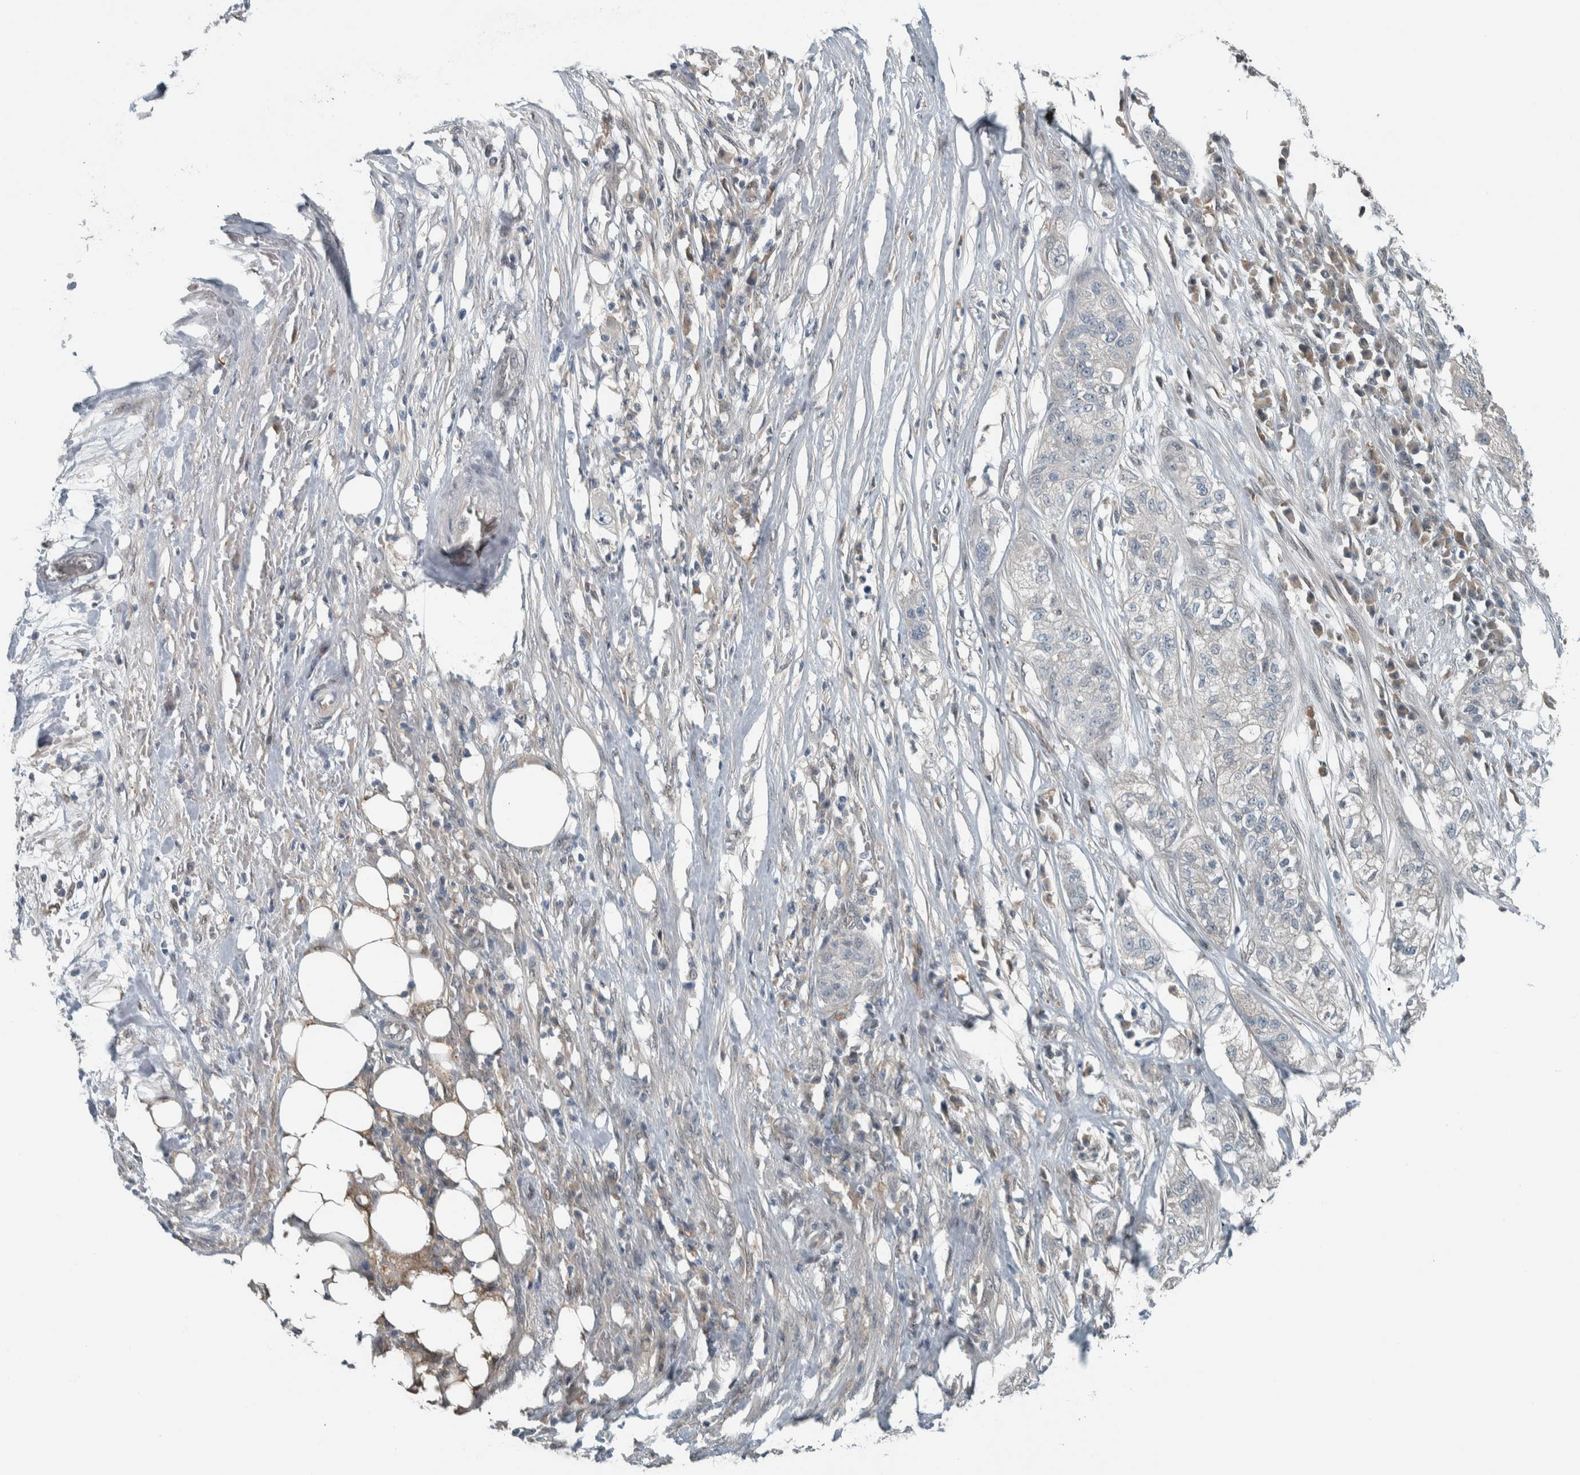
{"staining": {"intensity": "negative", "quantity": "none", "location": "none"}, "tissue": "pancreatic cancer", "cell_type": "Tumor cells", "image_type": "cancer", "snomed": [{"axis": "morphology", "description": "Adenocarcinoma, NOS"}, {"axis": "topography", "description": "Pancreas"}], "caption": "Immunohistochemistry micrograph of neoplastic tissue: pancreatic adenocarcinoma stained with DAB (3,3'-diaminobenzidine) exhibits no significant protein staining in tumor cells. Nuclei are stained in blue.", "gene": "ALAD", "patient": {"sex": "female", "age": 78}}